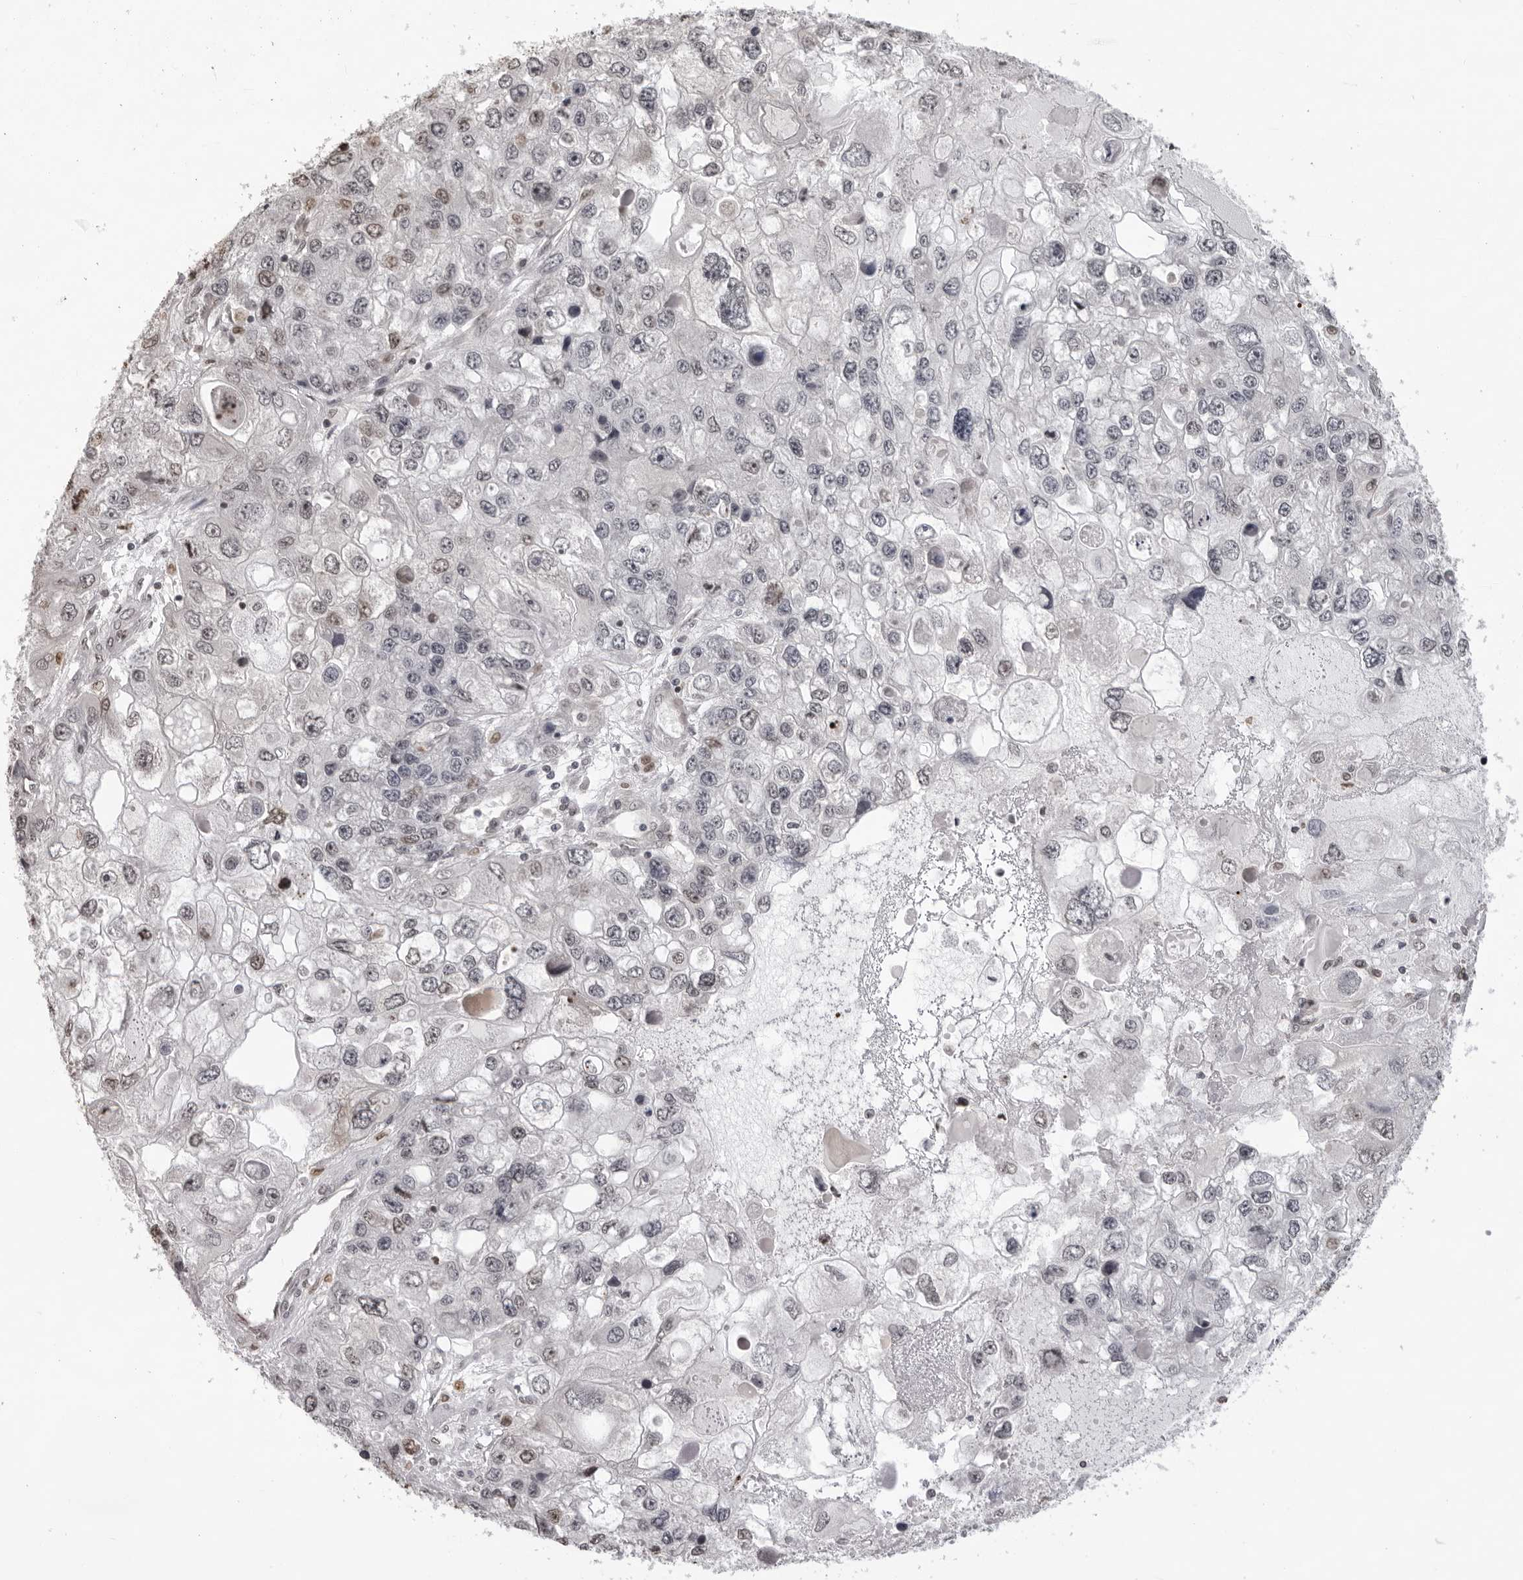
{"staining": {"intensity": "negative", "quantity": "none", "location": "none"}, "tissue": "endometrial cancer", "cell_type": "Tumor cells", "image_type": "cancer", "snomed": [{"axis": "morphology", "description": "Adenocarcinoma, NOS"}, {"axis": "topography", "description": "Endometrium"}], "caption": "Immunohistochemical staining of human adenocarcinoma (endometrial) exhibits no significant staining in tumor cells. (Stains: DAB immunohistochemistry with hematoxylin counter stain, Microscopy: brightfield microscopy at high magnification).", "gene": "CASP7", "patient": {"sex": "female", "age": 49}}